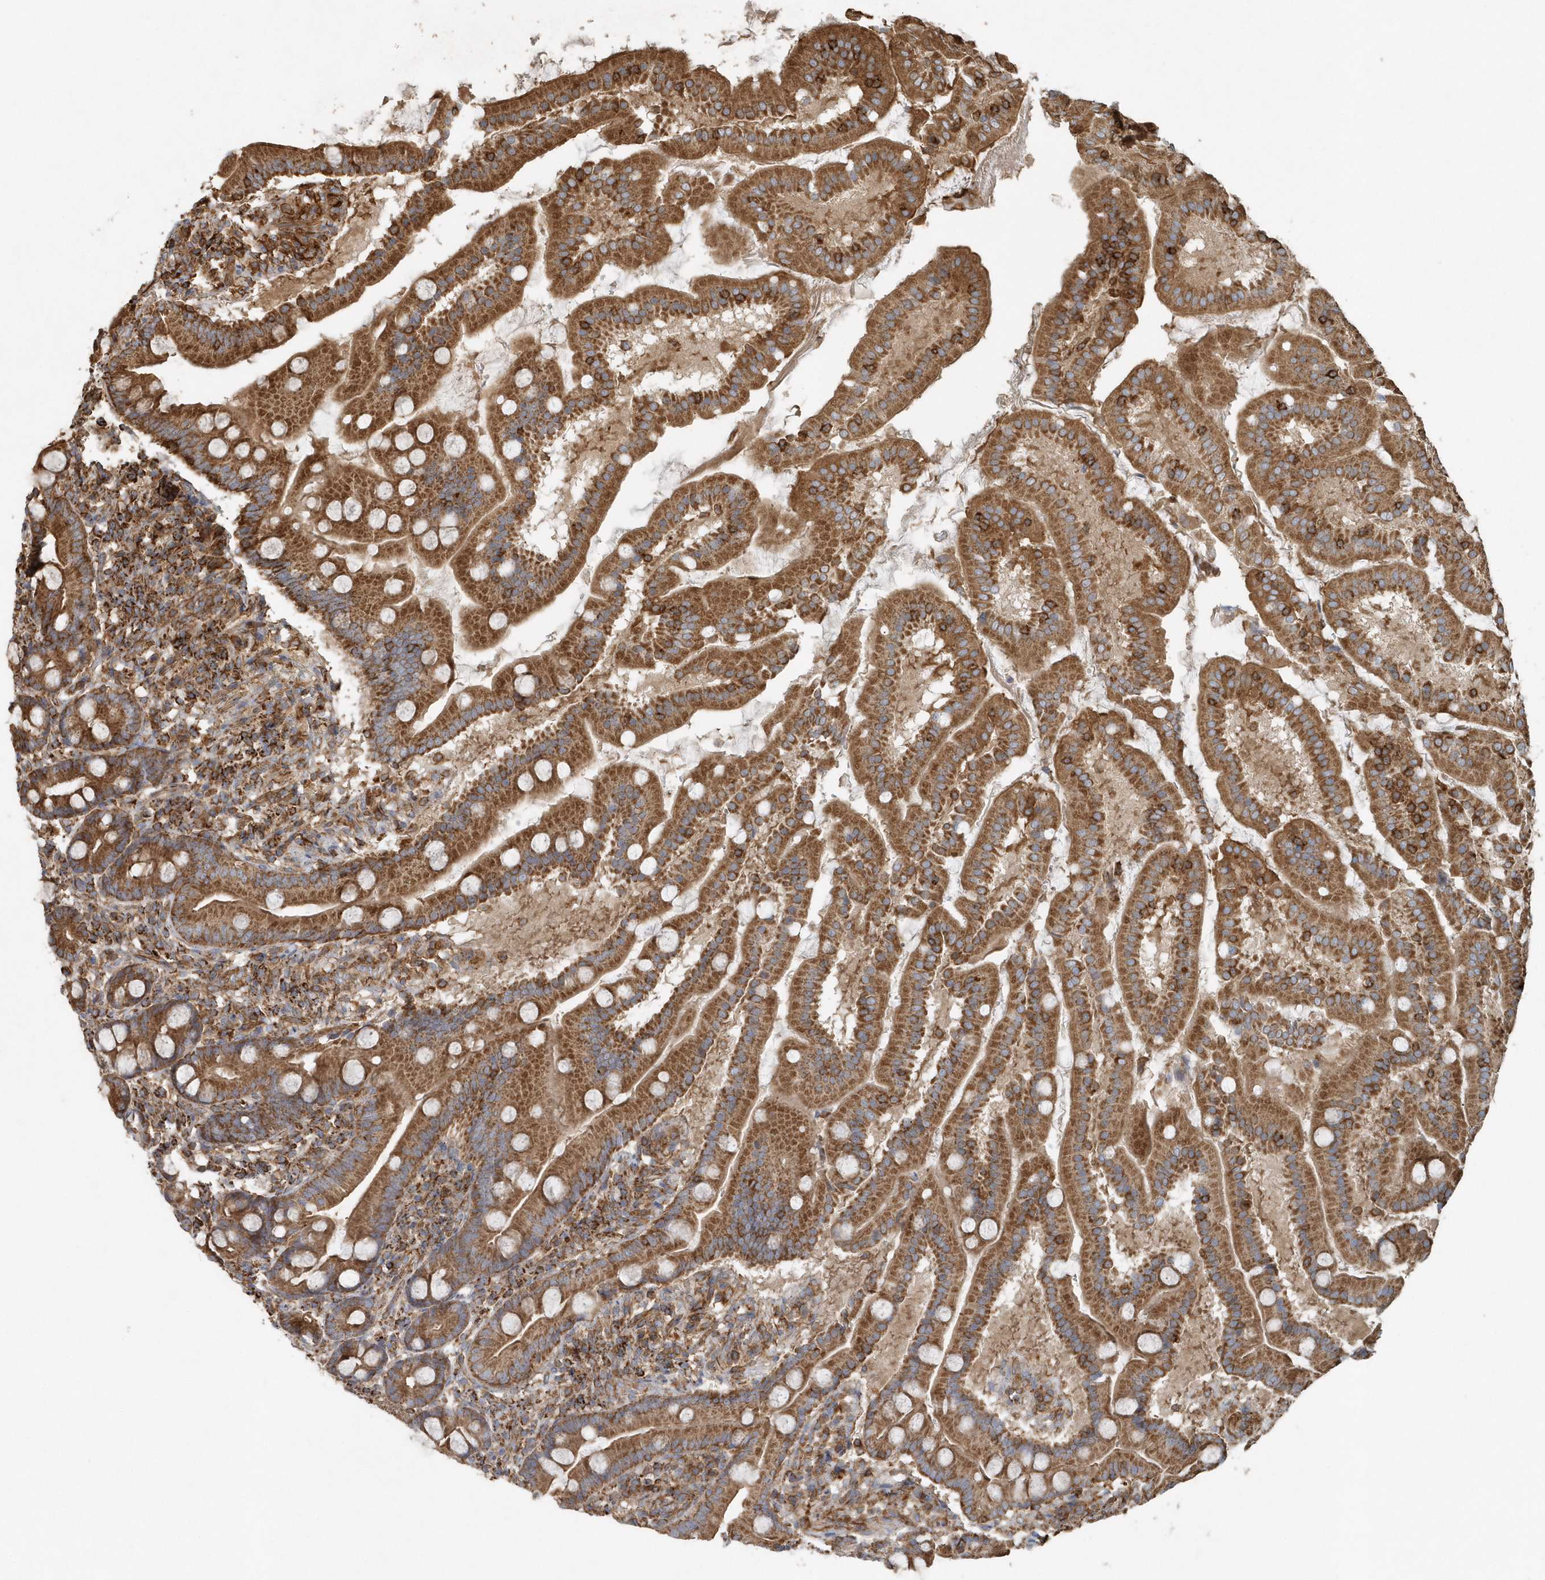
{"staining": {"intensity": "strong", "quantity": ">75%", "location": "cytoplasmic/membranous"}, "tissue": "duodenum", "cell_type": "Glandular cells", "image_type": "normal", "snomed": [{"axis": "morphology", "description": "Normal tissue, NOS"}, {"axis": "topography", "description": "Duodenum"}], "caption": "Protein staining by immunohistochemistry (IHC) exhibits strong cytoplasmic/membranous staining in approximately >75% of glandular cells in benign duodenum. Using DAB (3,3'-diaminobenzidine) (brown) and hematoxylin (blue) stains, captured at high magnification using brightfield microscopy.", "gene": "MMUT", "patient": {"sex": "male", "age": 50}}